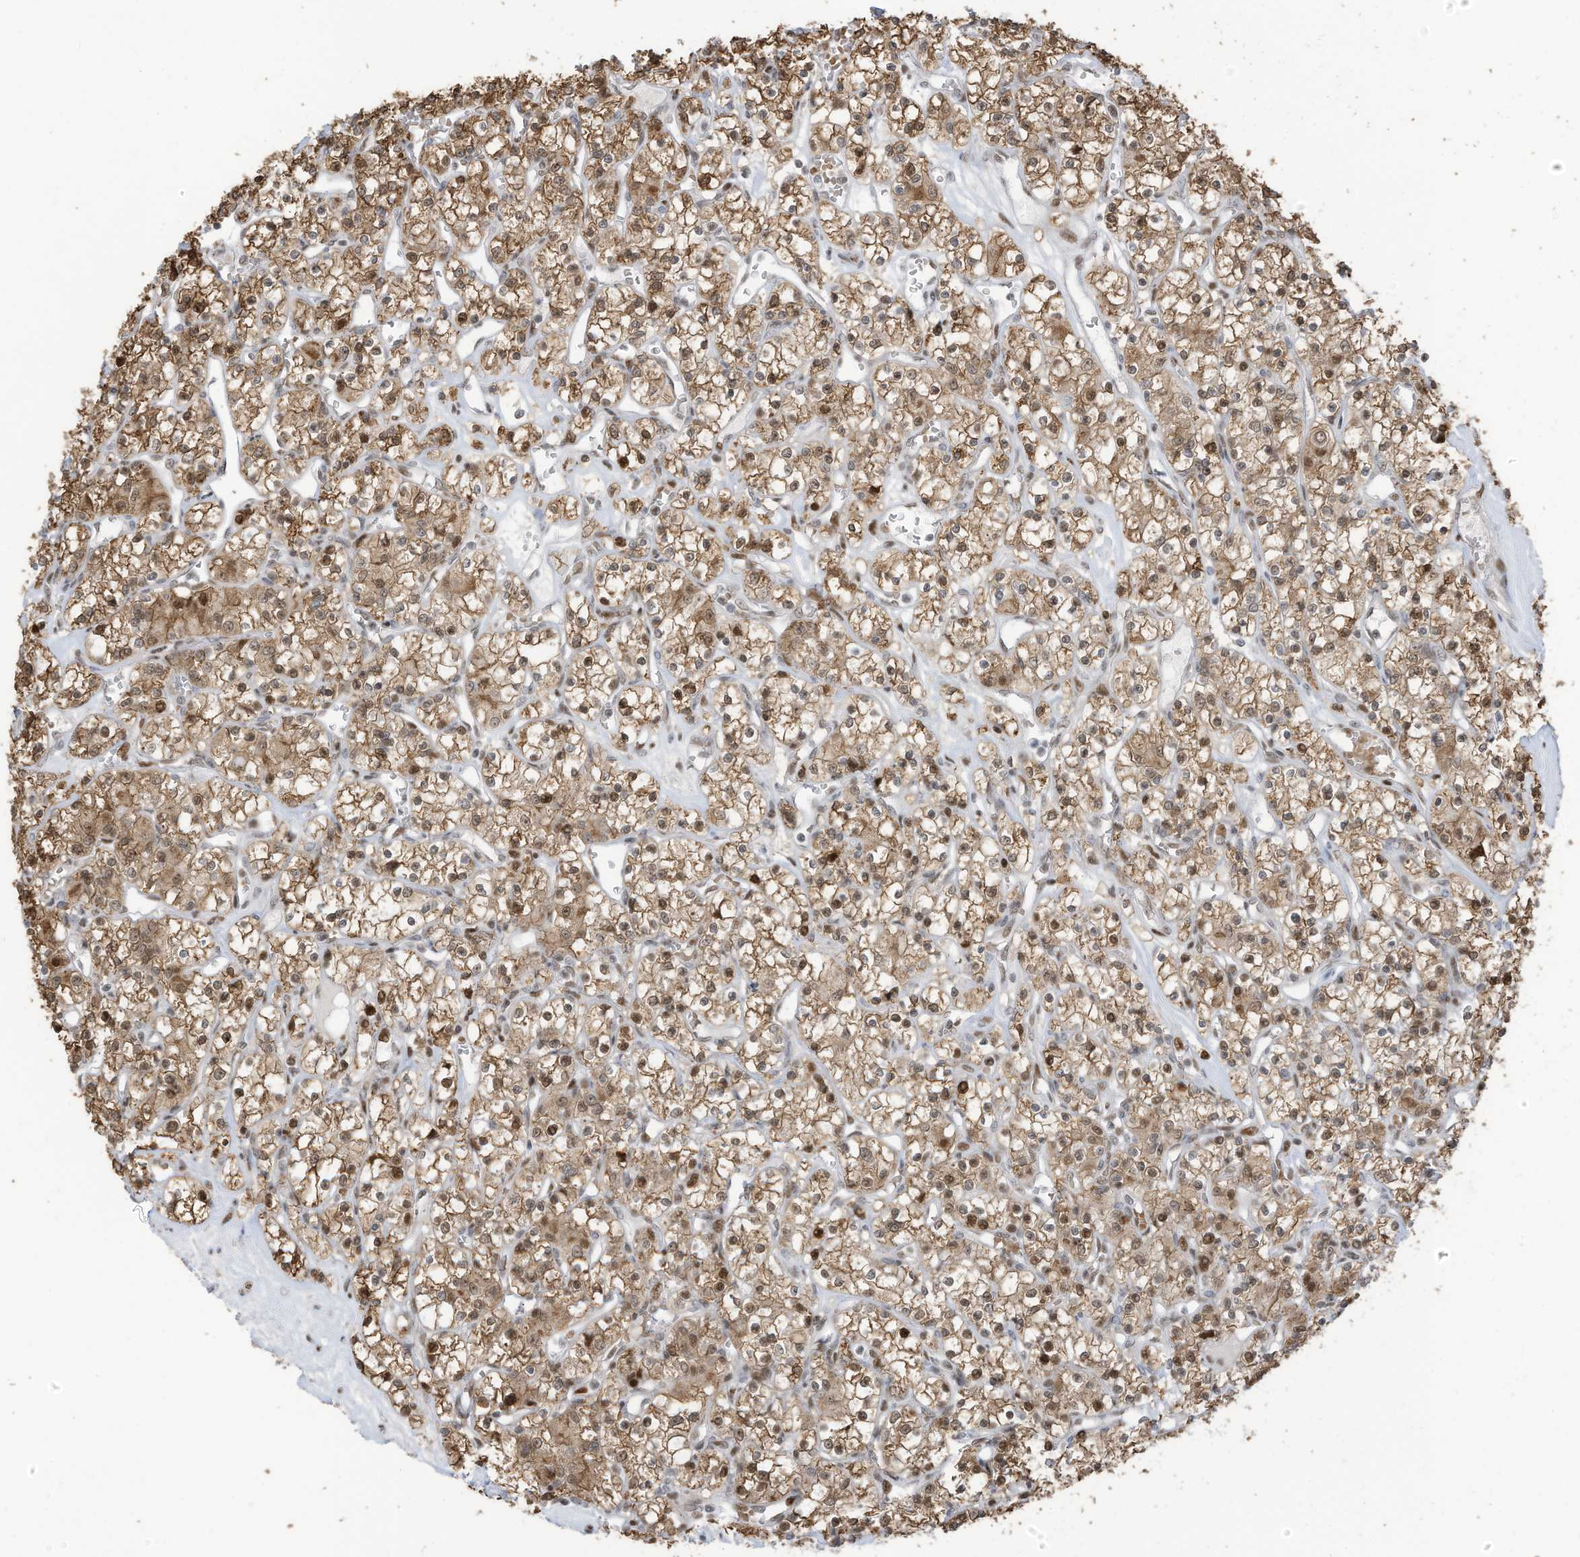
{"staining": {"intensity": "moderate", "quantity": ">75%", "location": "cytoplasmic/membranous,nuclear"}, "tissue": "renal cancer", "cell_type": "Tumor cells", "image_type": "cancer", "snomed": [{"axis": "morphology", "description": "Adenocarcinoma, NOS"}, {"axis": "topography", "description": "Kidney"}], "caption": "IHC photomicrograph of neoplastic tissue: renal cancer (adenocarcinoma) stained using immunohistochemistry (IHC) demonstrates medium levels of moderate protein expression localized specifically in the cytoplasmic/membranous and nuclear of tumor cells, appearing as a cytoplasmic/membranous and nuclear brown color.", "gene": "ZCWPW2", "patient": {"sex": "female", "age": 59}}